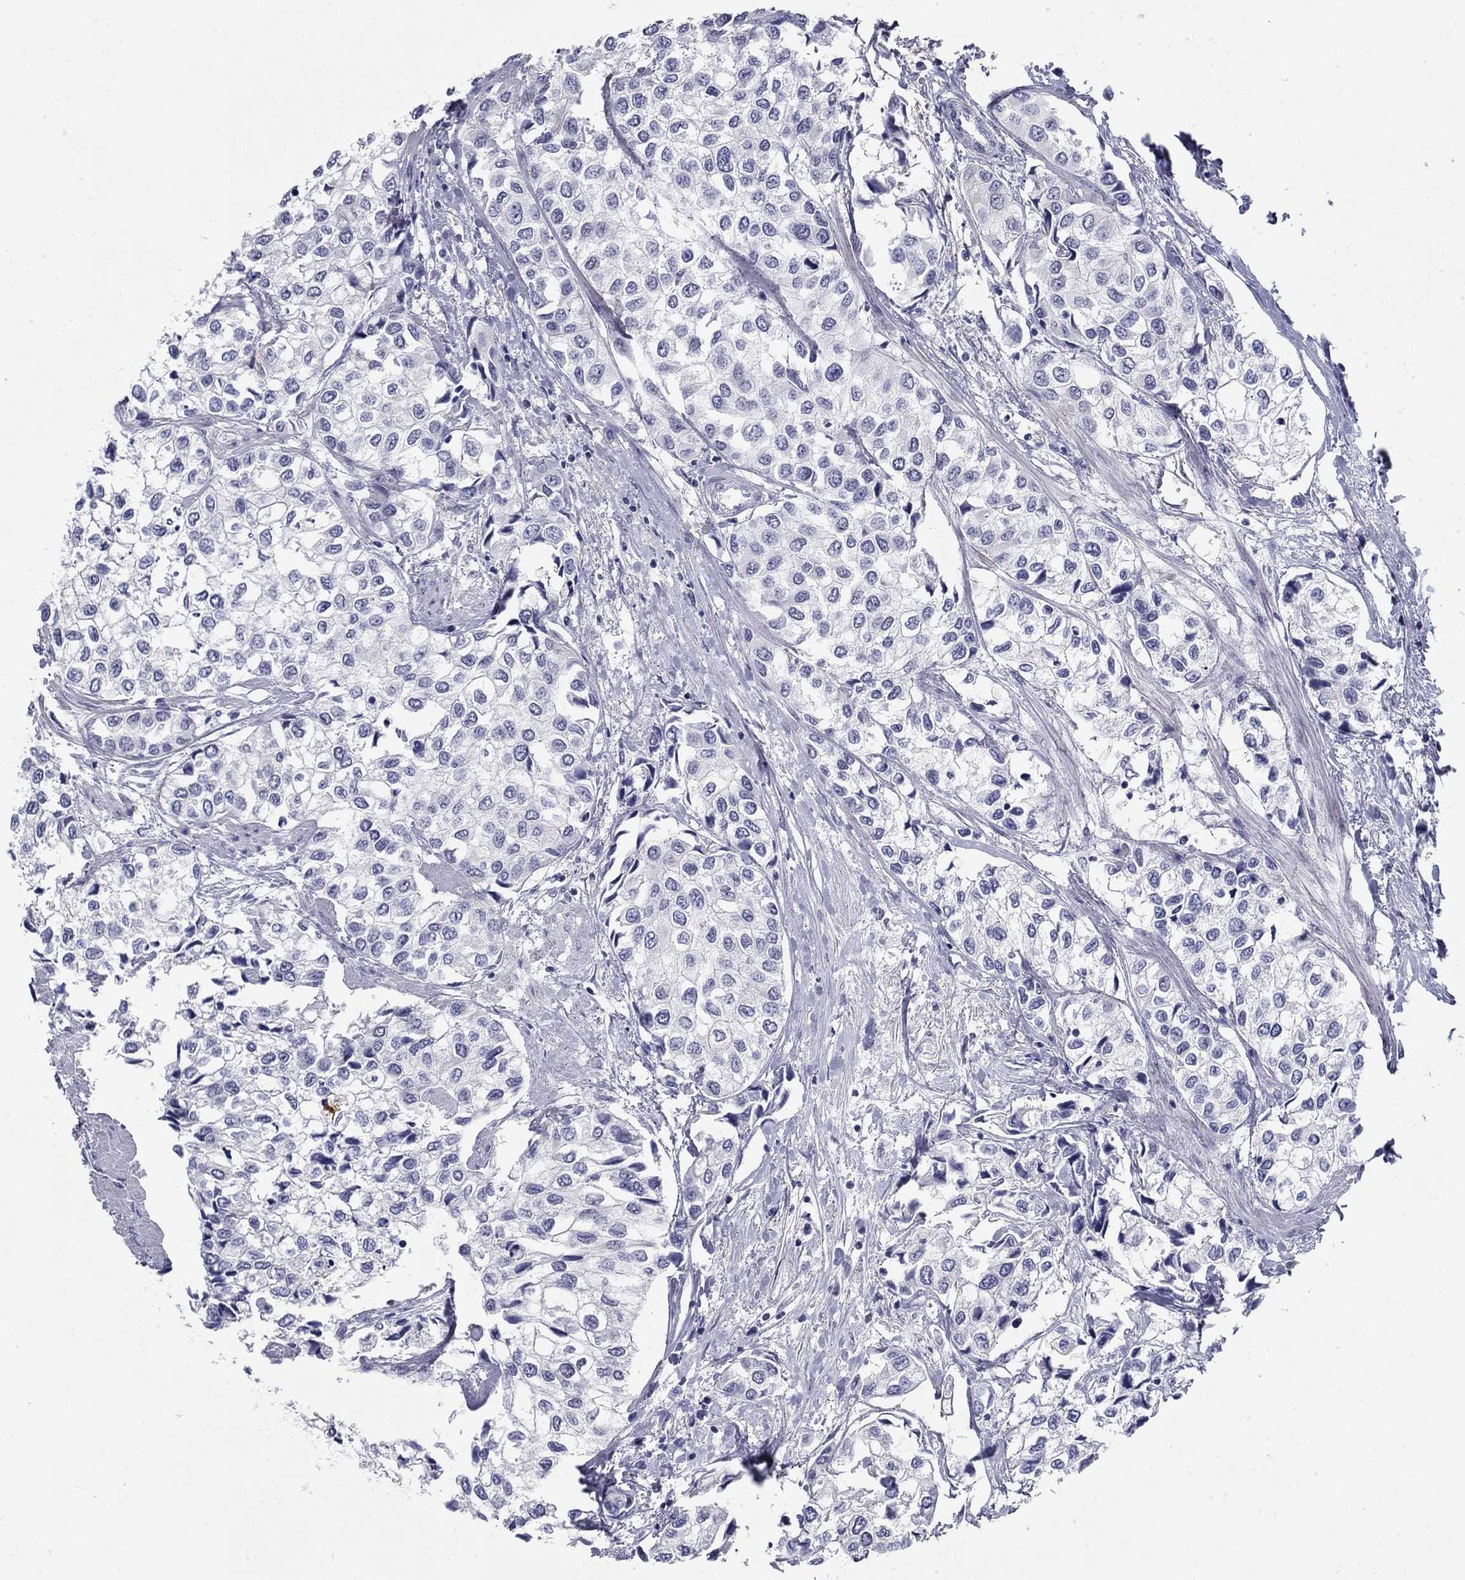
{"staining": {"intensity": "negative", "quantity": "none", "location": "none"}, "tissue": "urothelial cancer", "cell_type": "Tumor cells", "image_type": "cancer", "snomed": [{"axis": "morphology", "description": "Urothelial carcinoma, High grade"}, {"axis": "topography", "description": "Urinary bladder"}], "caption": "Immunohistochemistry image of neoplastic tissue: human urothelial cancer stained with DAB (3,3'-diaminobenzidine) shows no significant protein staining in tumor cells.", "gene": "C4orf19", "patient": {"sex": "male", "age": 73}}